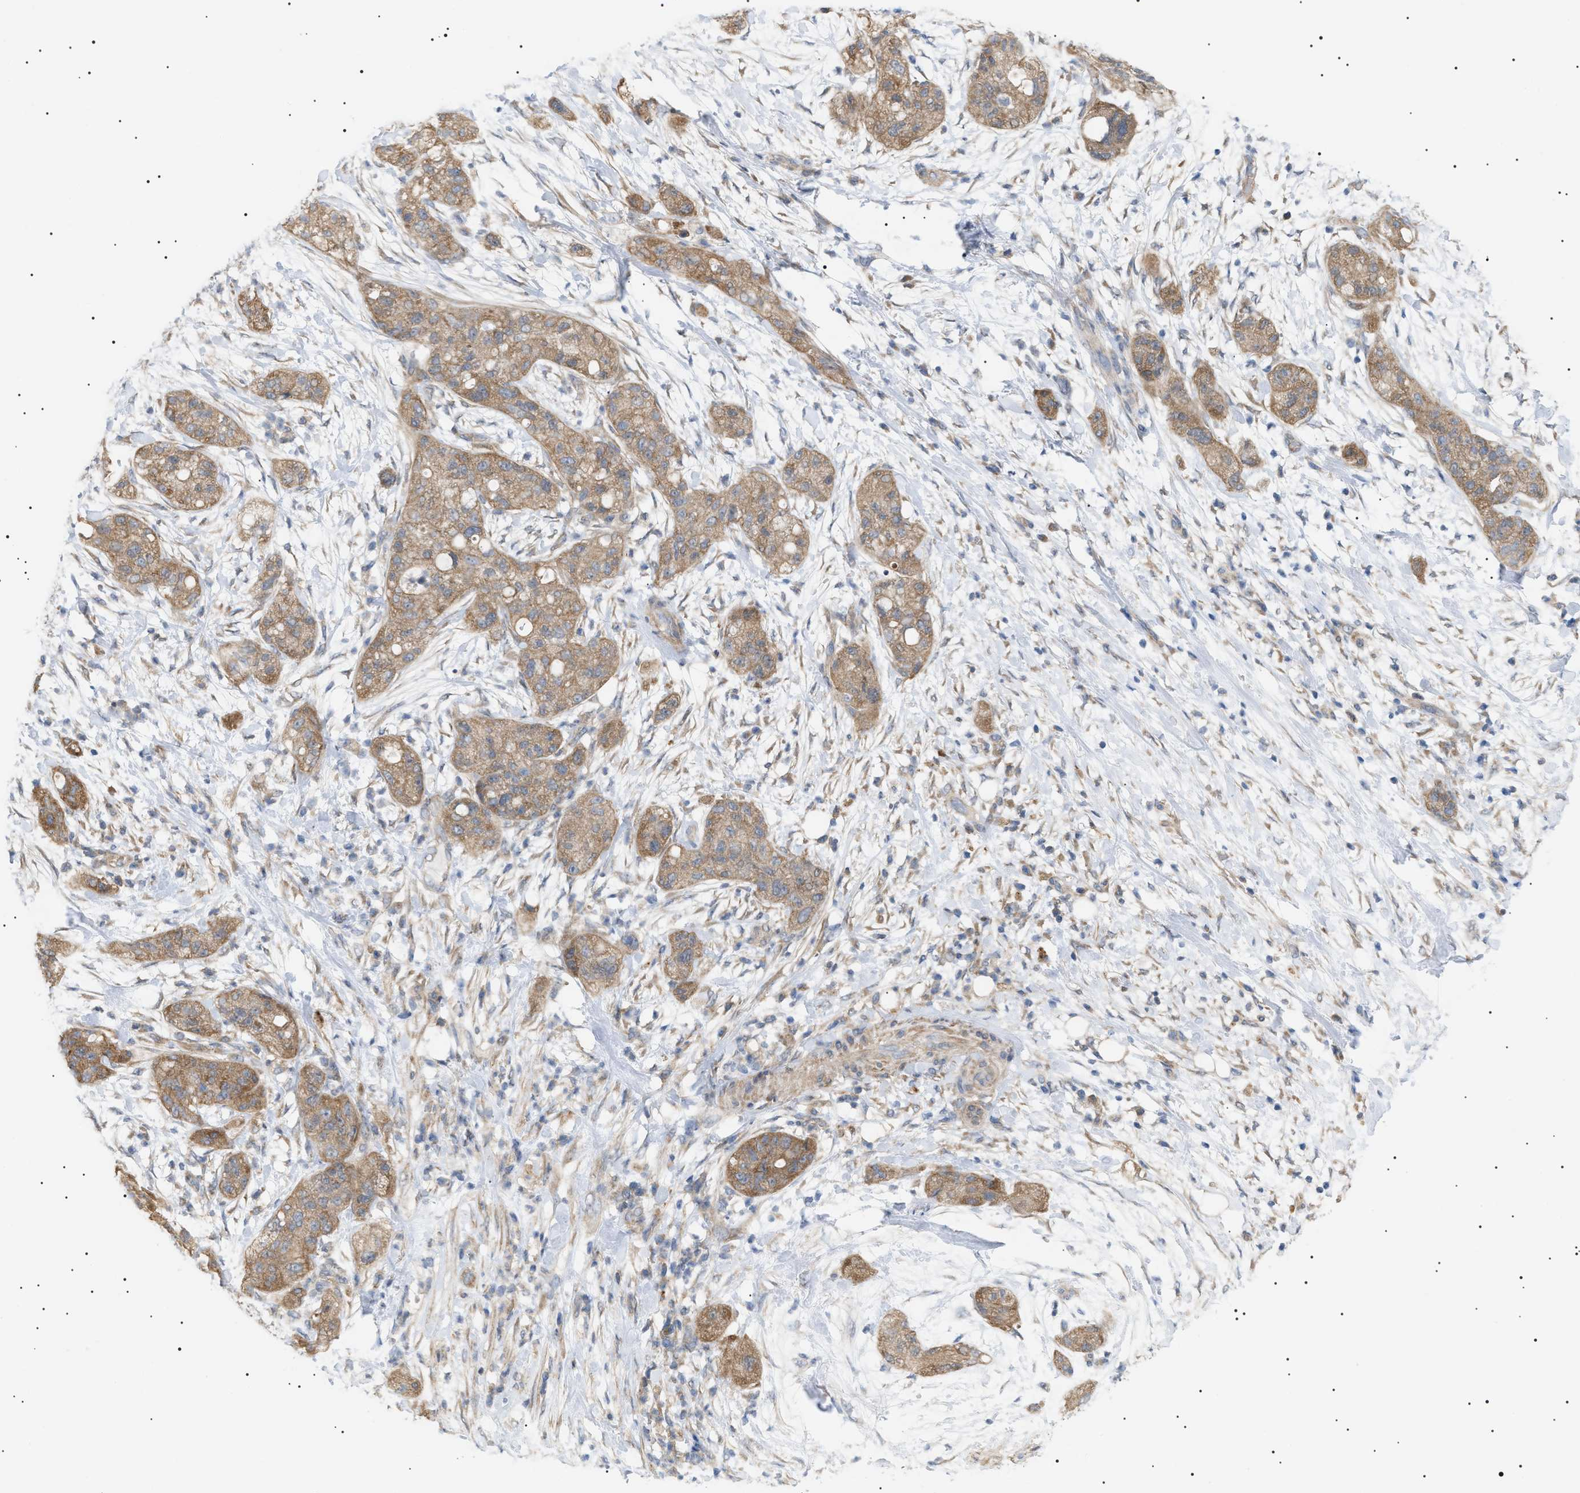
{"staining": {"intensity": "moderate", "quantity": ">75%", "location": "cytoplasmic/membranous"}, "tissue": "pancreatic cancer", "cell_type": "Tumor cells", "image_type": "cancer", "snomed": [{"axis": "morphology", "description": "Adenocarcinoma, NOS"}, {"axis": "topography", "description": "Pancreas"}], "caption": "Moderate cytoplasmic/membranous protein positivity is seen in about >75% of tumor cells in pancreatic cancer (adenocarcinoma).", "gene": "IRS2", "patient": {"sex": "female", "age": 78}}